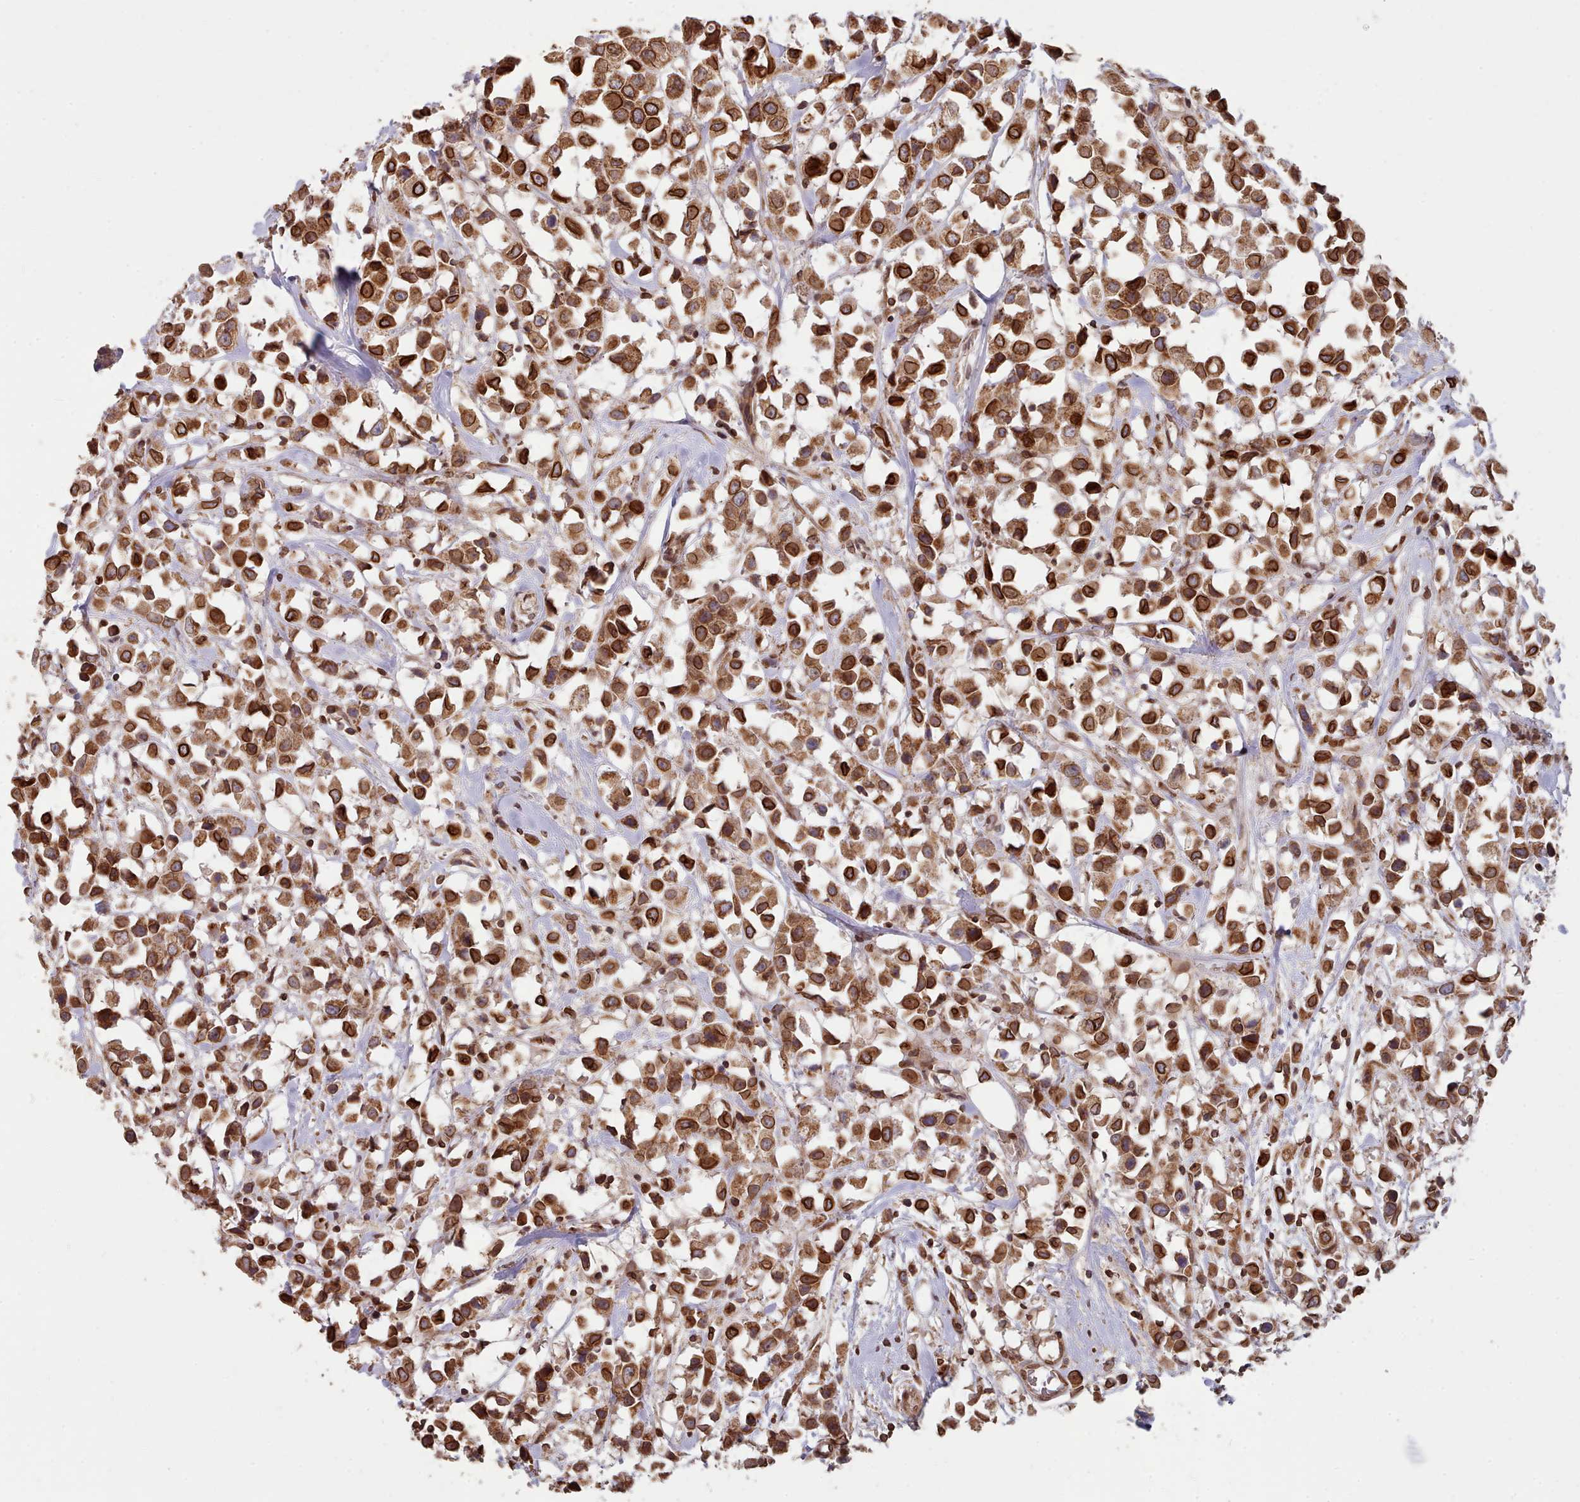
{"staining": {"intensity": "moderate", "quantity": ">75%", "location": "cytoplasmic/membranous,nuclear"}, "tissue": "breast cancer", "cell_type": "Tumor cells", "image_type": "cancer", "snomed": [{"axis": "morphology", "description": "Duct carcinoma"}, {"axis": "topography", "description": "Breast"}], "caption": "Immunohistochemistry photomicrograph of breast cancer stained for a protein (brown), which demonstrates medium levels of moderate cytoplasmic/membranous and nuclear staining in about >75% of tumor cells.", "gene": "TOR1AIP1", "patient": {"sex": "female", "age": 61}}